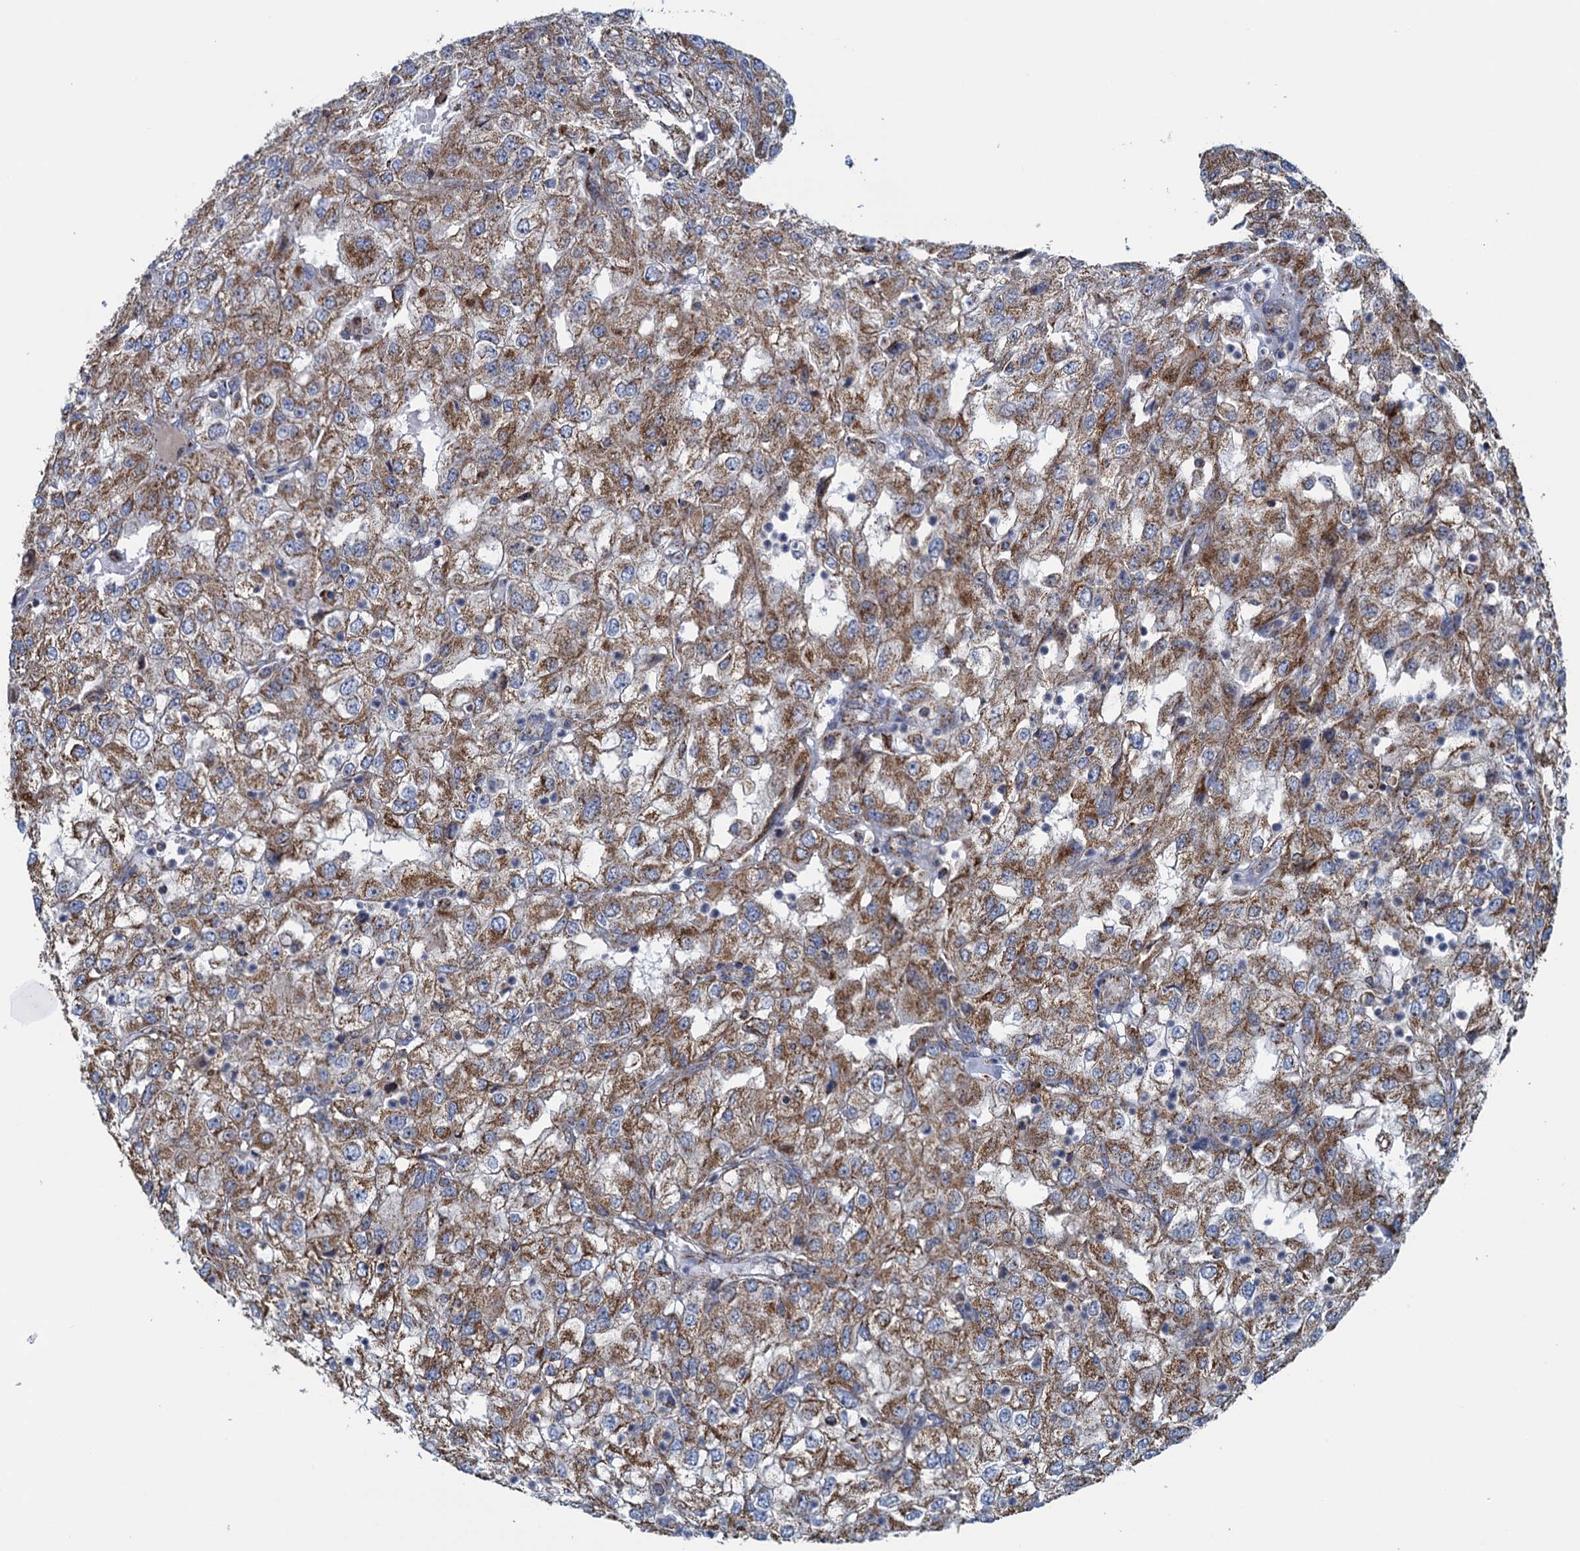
{"staining": {"intensity": "moderate", "quantity": ">75%", "location": "cytoplasmic/membranous"}, "tissue": "renal cancer", "cell_type": "Tumor cells", "image_type": "cancer", "snomed": [{"axis": "morphology", "description": "Adenocarcinoma, NOS"}, {"axis": "topography", "description": "Kidney"}], "caption": "Moderate cytoplasmic/membranous protein expression is appreciated in approximately >75% of tumor cells in renal cancer (adenocarcinoma).", "gene": "GTPBP3", "patient": {"sex": "female", "age": 54}}